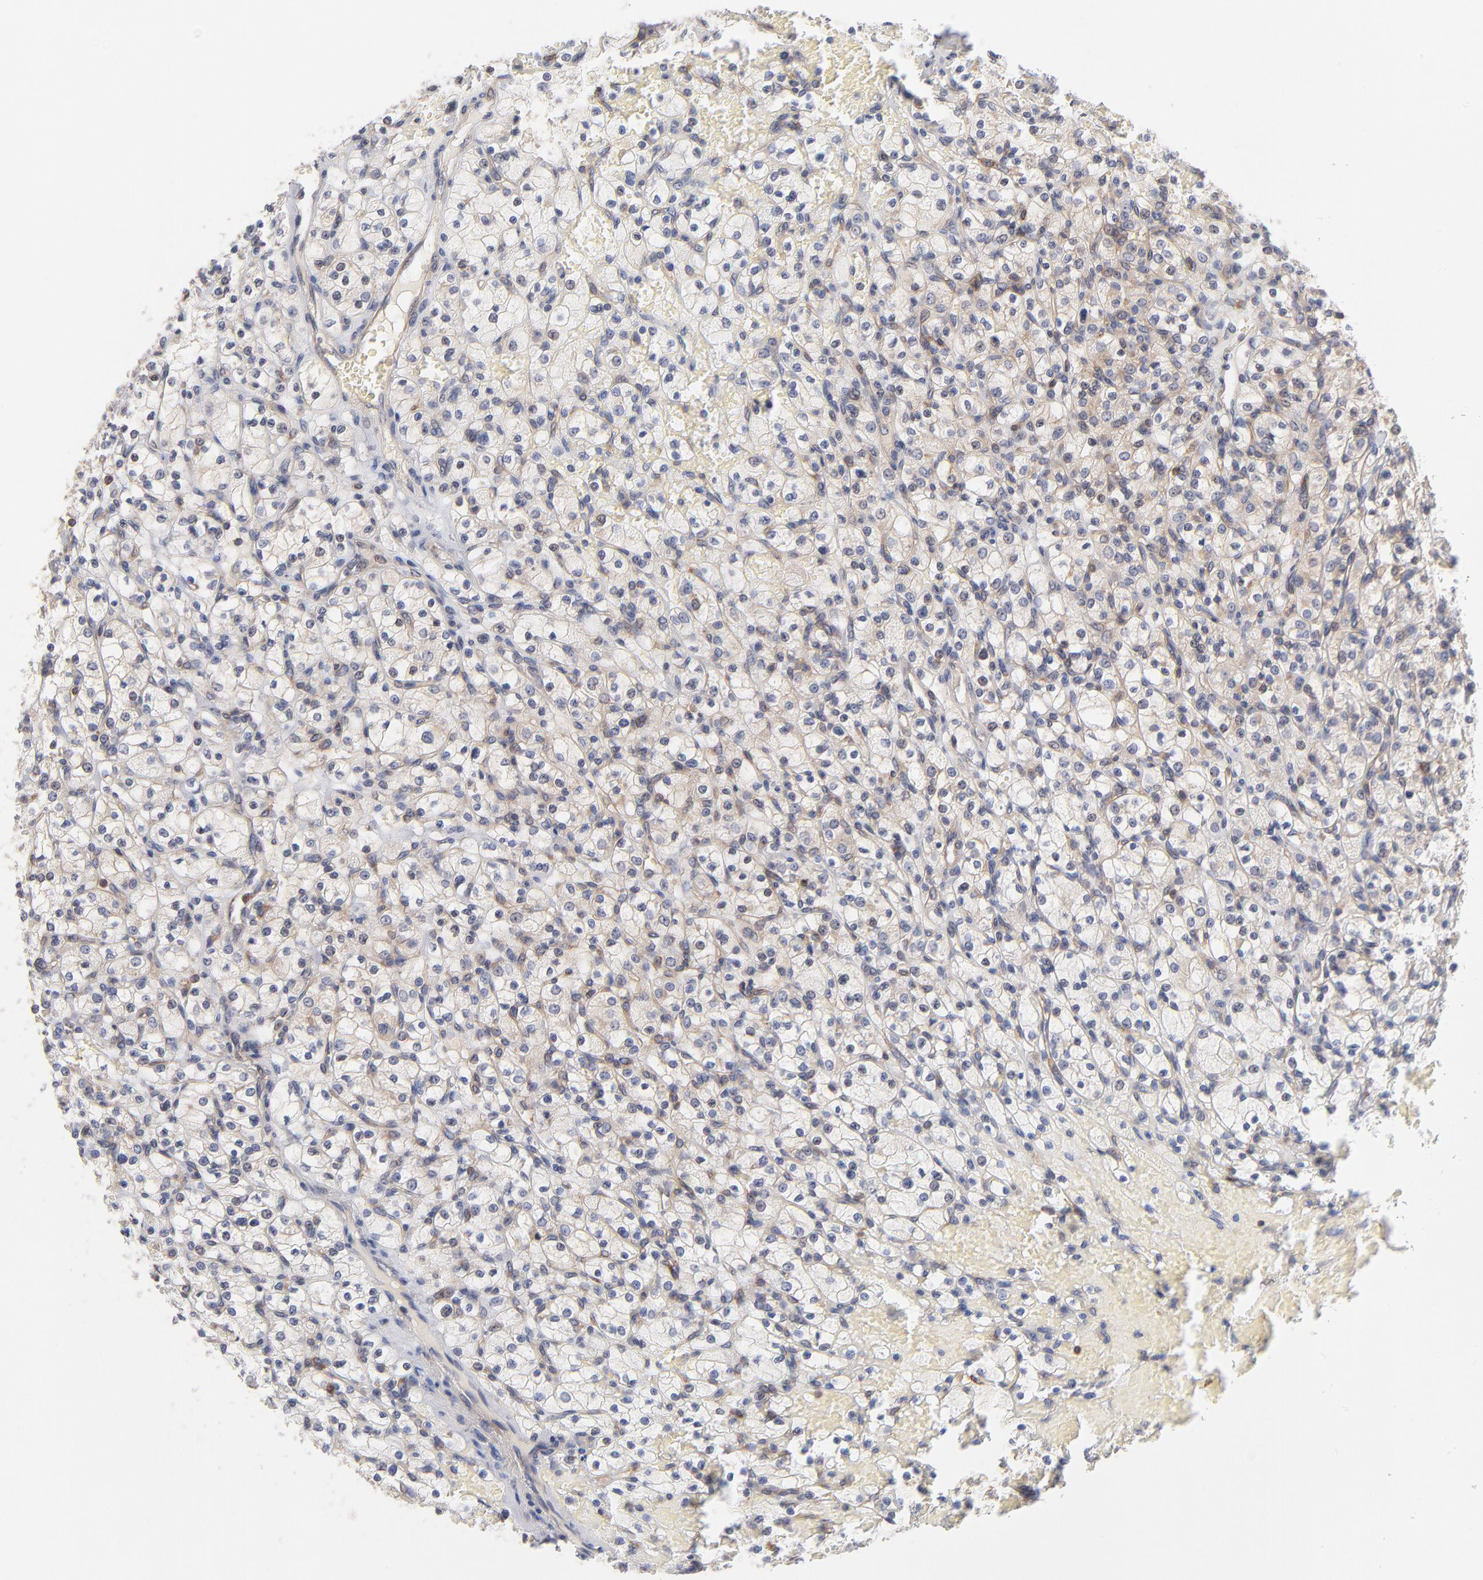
{"staining": {"intensity": "weak", "quantity": "25%-75%", "location": "cytoplasmic/membranous"}, "tissue": "renal cancer", "cell_type": "Tumor cells", "image_type": "cancer", "snomed": [{"axis": "morphology", "description": "Adenocarcinoma, NOS"}, {"axis": "topography", "description": "Kidney"}], "caption": "This micrograph demonstrates immunohistochemistry (IHC) staining of human renal cancer (adenocarcinoma), with low weak cytoplasmic/membranous expression in approximately 25%-75% of tumor cells.", "gene": "WIPF1", "patient": {"sex": "female", "age": 83}}